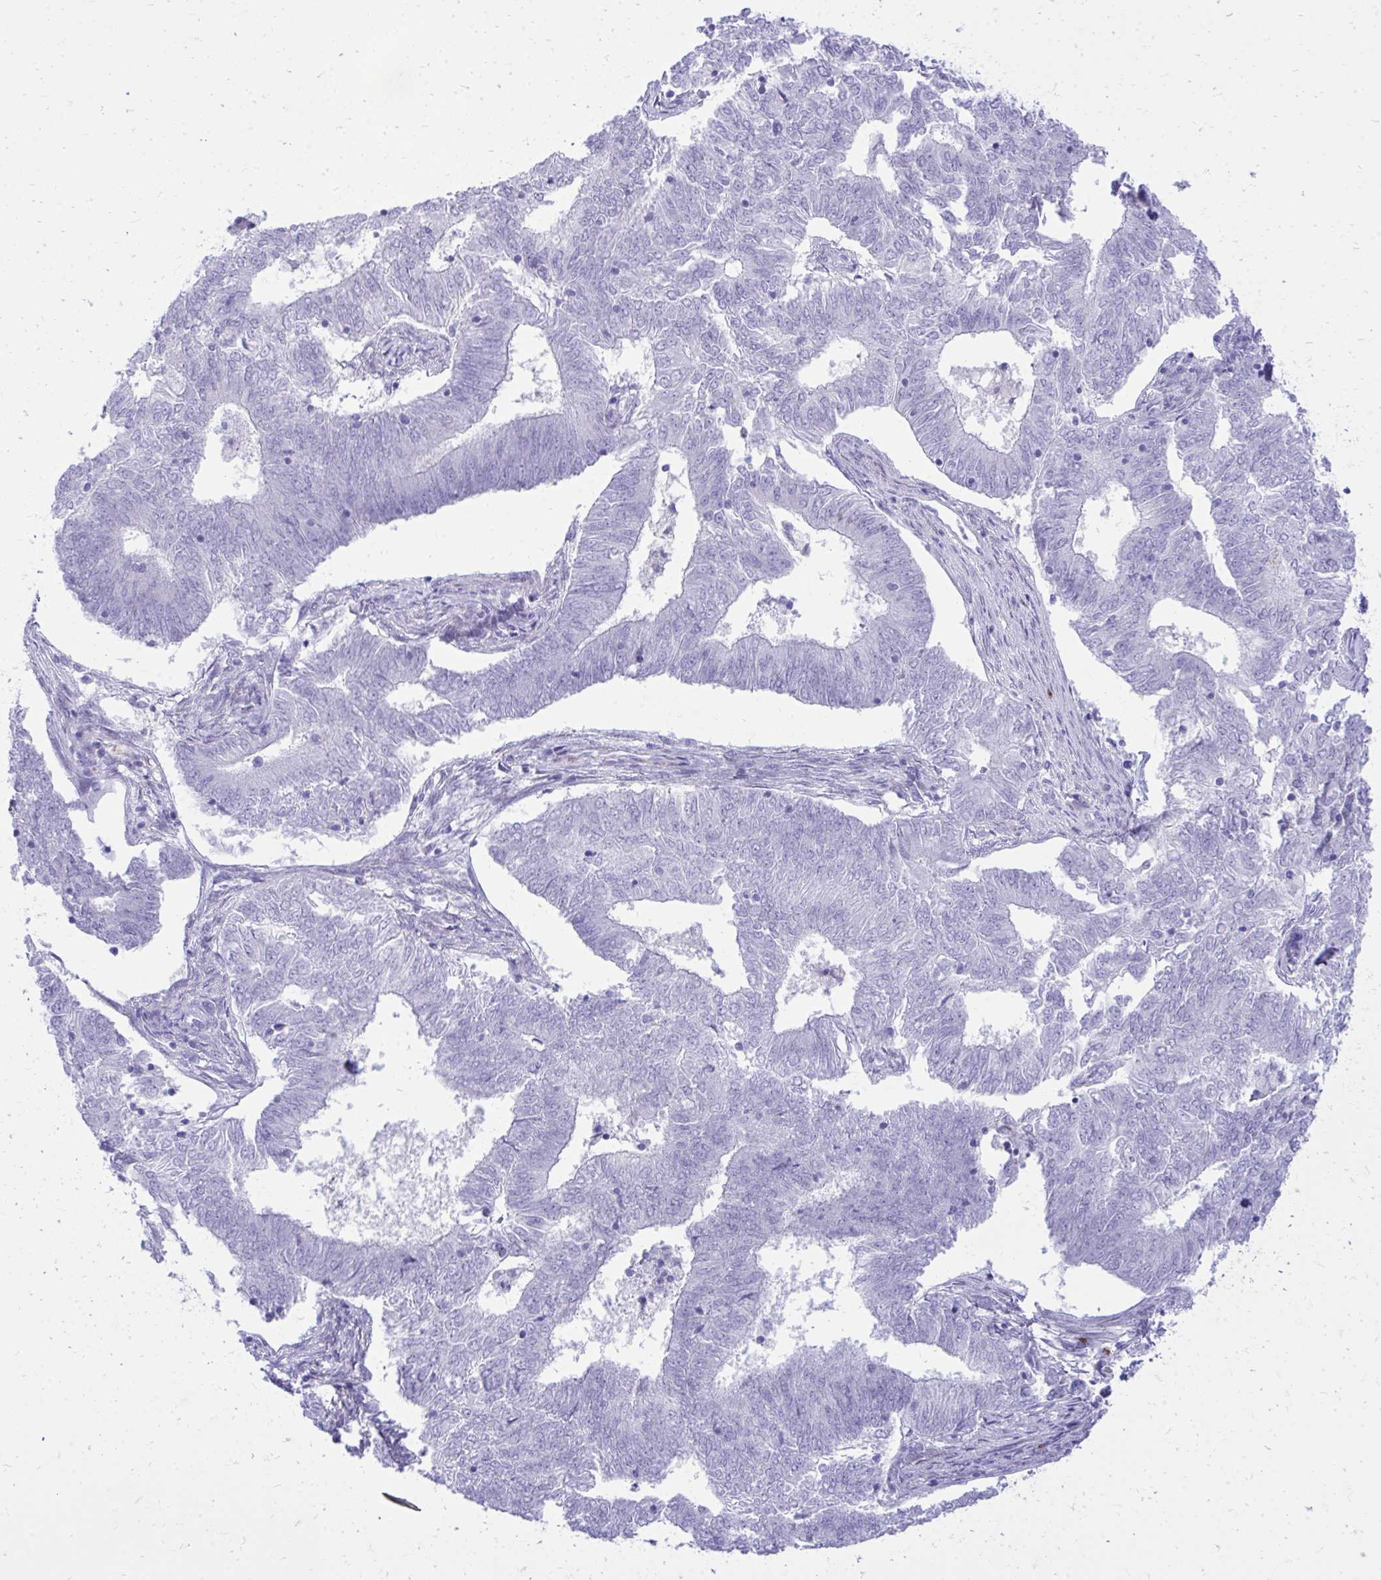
{"staining": {"intensity": "negative", "quantity": "none", "location": "none"}, "tissue": "endometrial cancer", "cell_type": "Tumor cells", "image_type": "cancer", "snomed": [{"axis": "morphology", "description": "Adenocarcinoma, NOS"}, {"axis": "topography", "description": "Endometrium"}], "caption": "High power microscopy histopathology image of an immunohistochemistry (IHC) micrograph of endometrial adenocarcinoma, revealing no significant expression in tumor cells.", "gene": "ANKDD1B", "patient": {"sex": "female", "age": 62}}